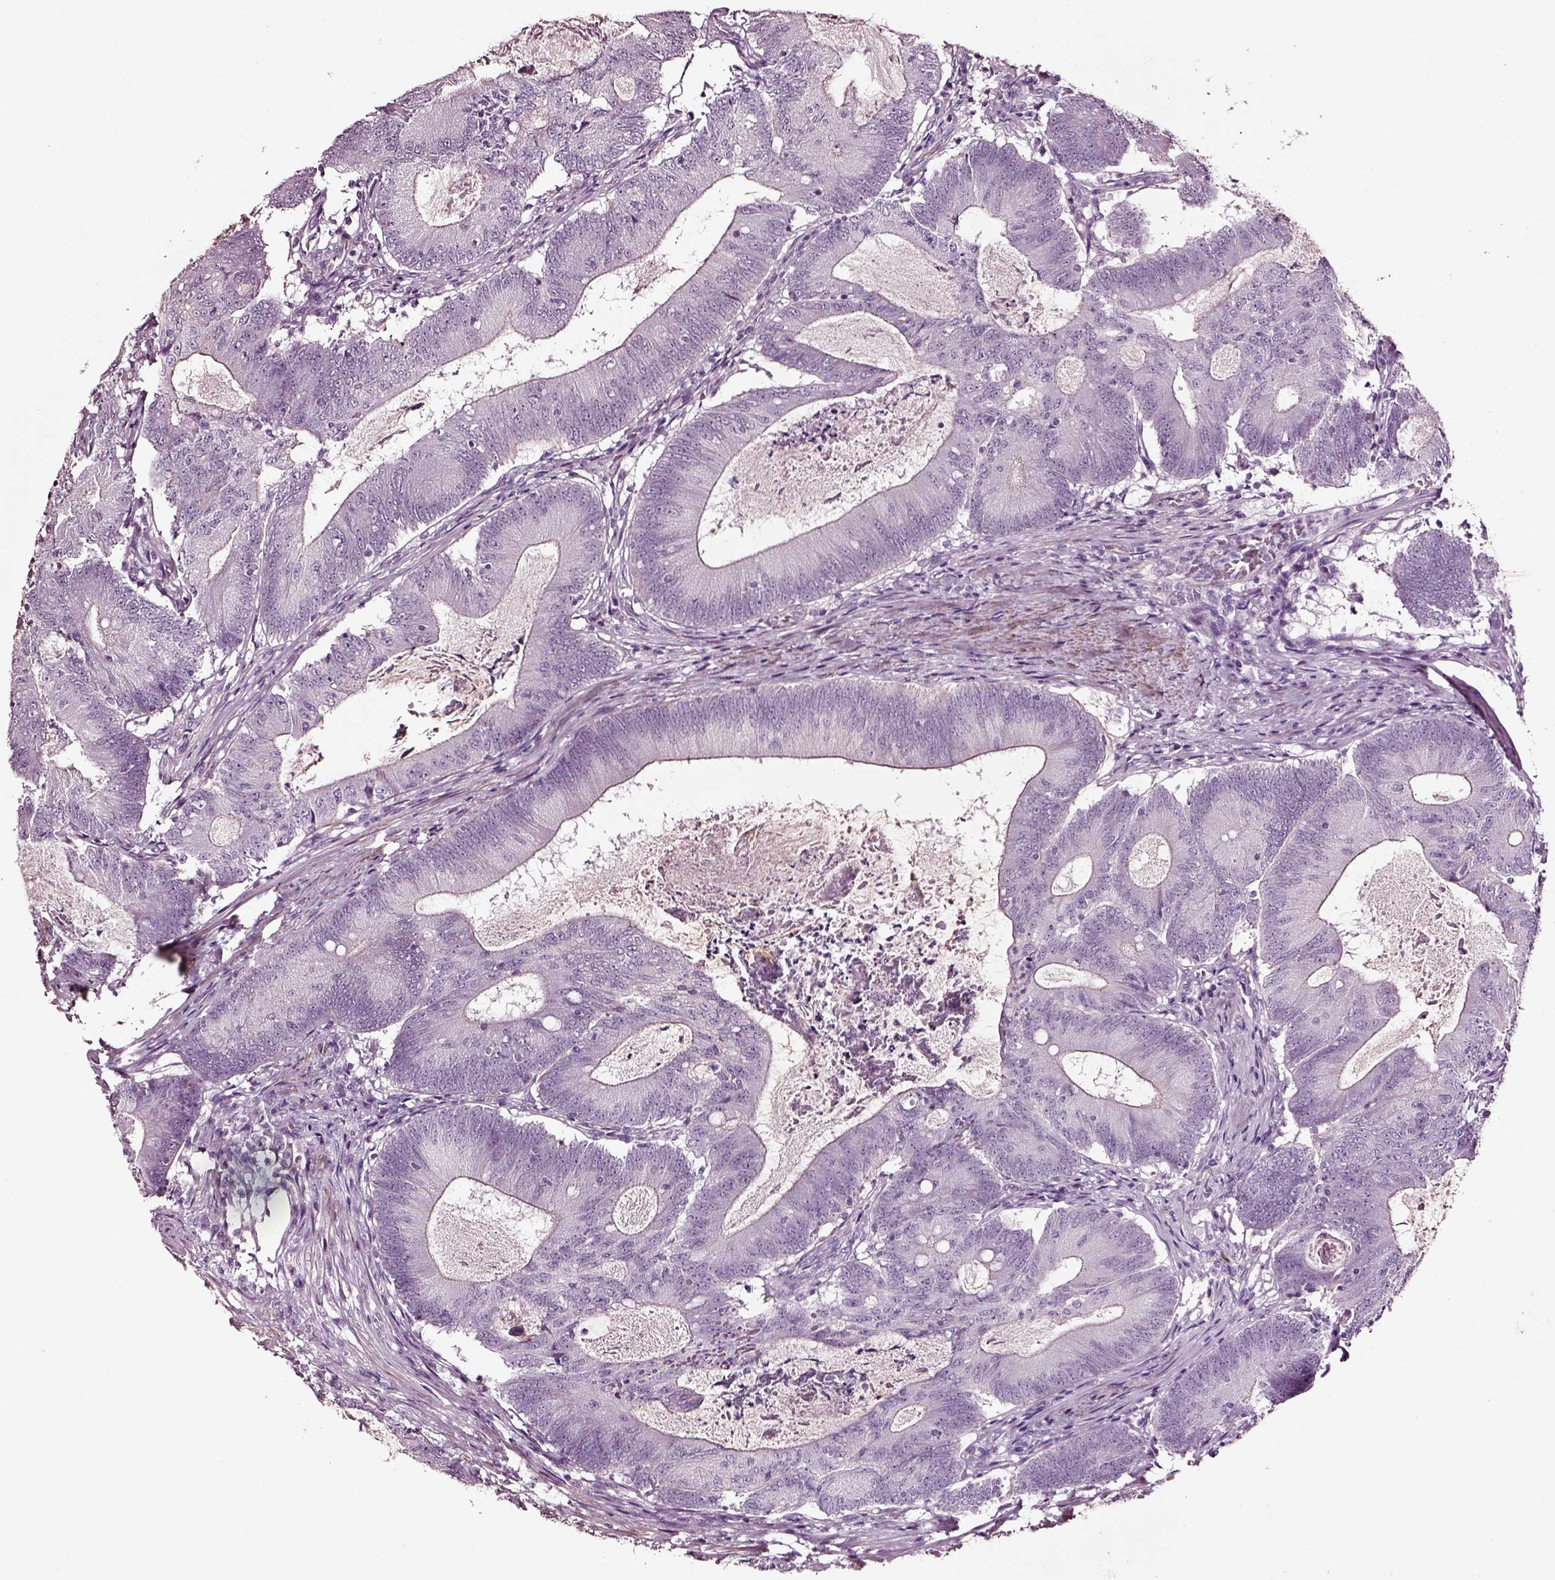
{"staining": {"intensity": "negative", "quantity": "none", "location": "none"}, "tissue": "colorectal cancer", "cell_type": "Tumor cells", "image_type": "cancer", "snomed": [{"axis": "morphology", "description": "Adenocarcinoma, NOS"}, {"axis": "topography", "description": "Colon"}], "caption": "Immunohistochemical staining of colorectal cancer (adenocarcinoma) exhibits no significant positivity in tumor cells.", "gene": "SOX10", "patient": {"sex": "female", "age": 70}}